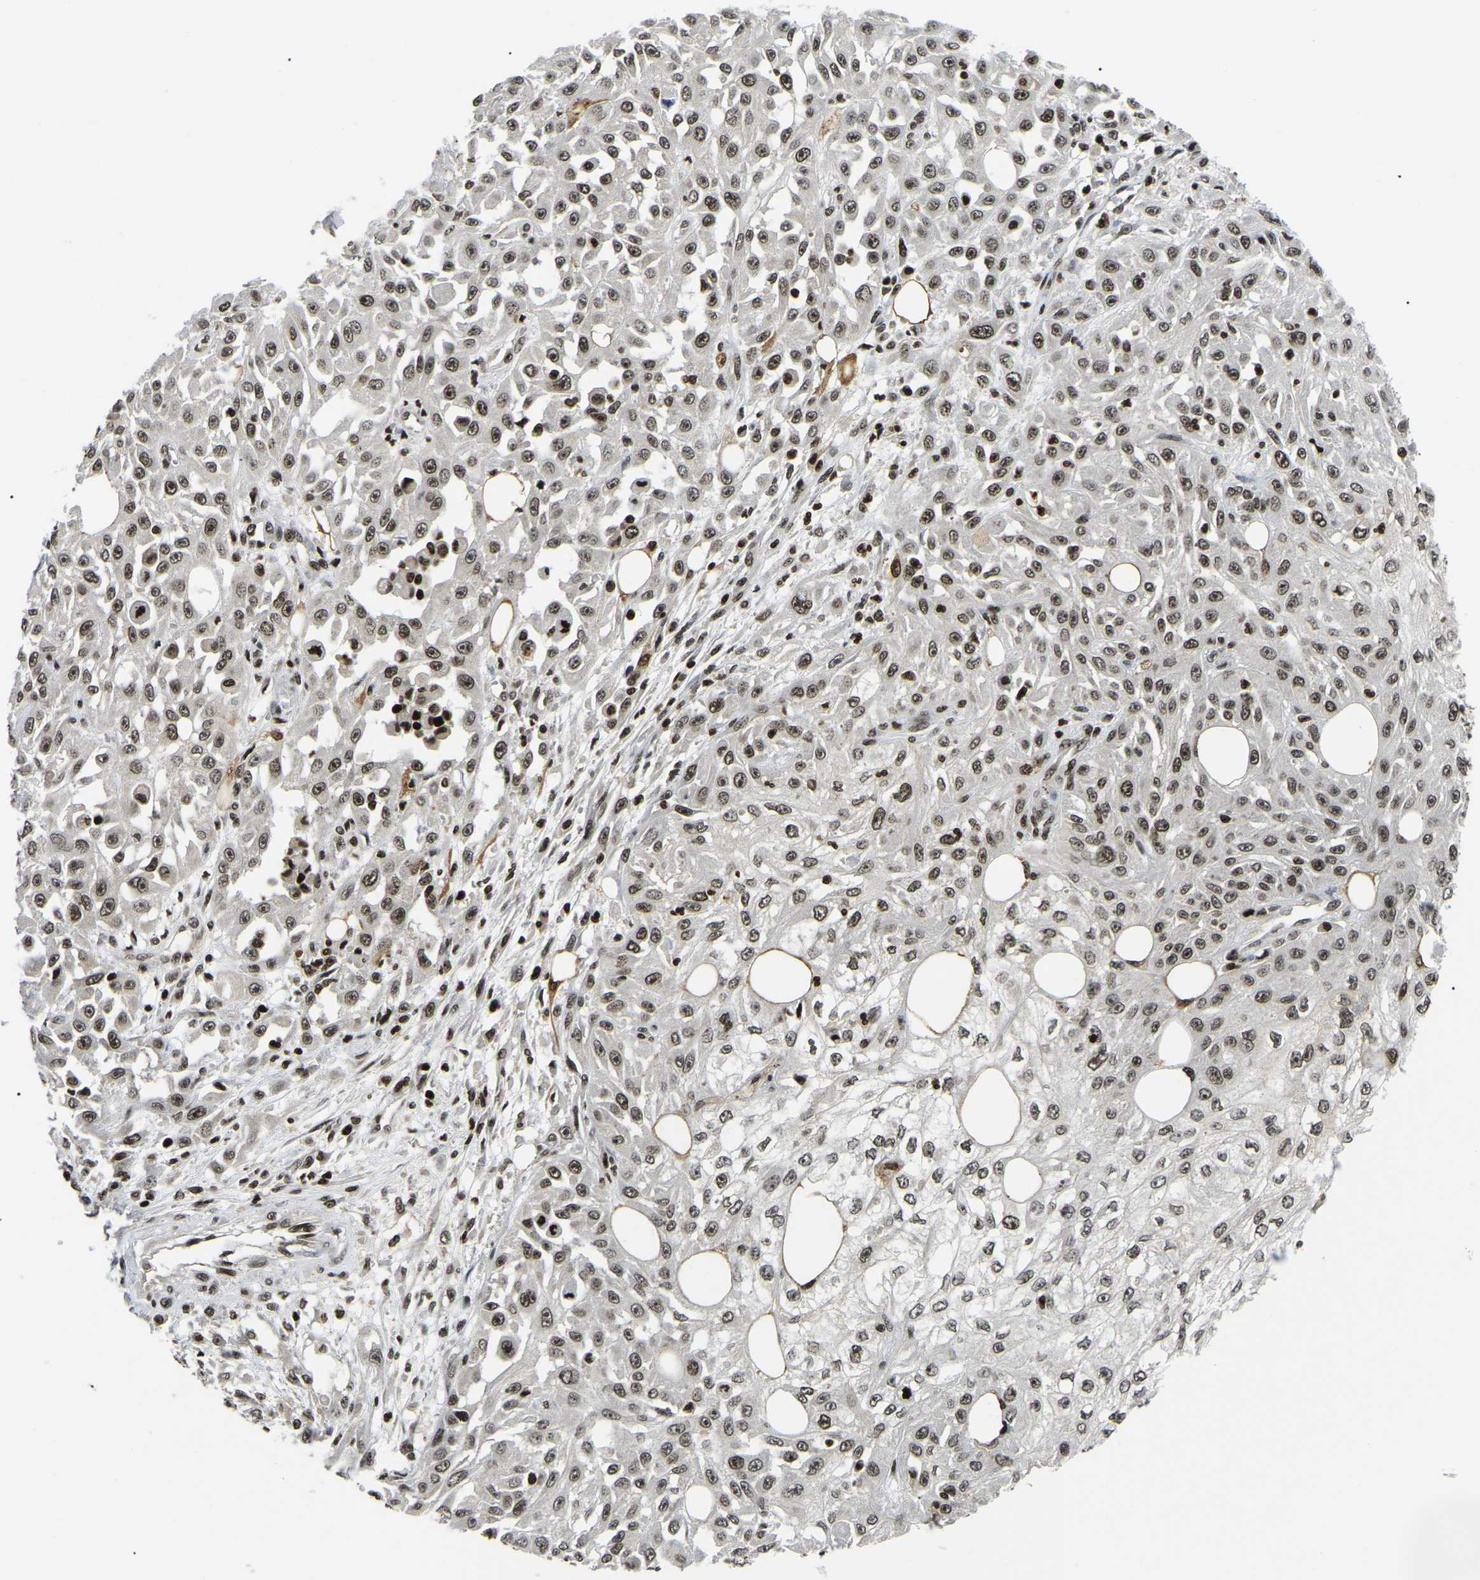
{"staining": {"intensity": "moderate", "quantity": ">75%", "location": "nuclear"}, "tissue": "skin cancer", "cell_type": "Tumor cells", "image_type": "cancer", "snomed": [{"axis": "morphology", "description": "Squamous cell carcinoma, NOS"}, {"axis": "morphology", "description": "Squamous cell carcinoma, metastatic, NOS"}, {"axis": "topography", "description": "Skin"}, {"axis": "topography", "description": "Lymph node"}], "caption": "Immunohistochemical staining of human metastatic squamous cell carcinoma (skin) reveals medium levels of moderate nuclear positivity in approximately >75% of tumor cells.", "gene": "LRRC61", "patient": {"sex": "male", "age": 75}}